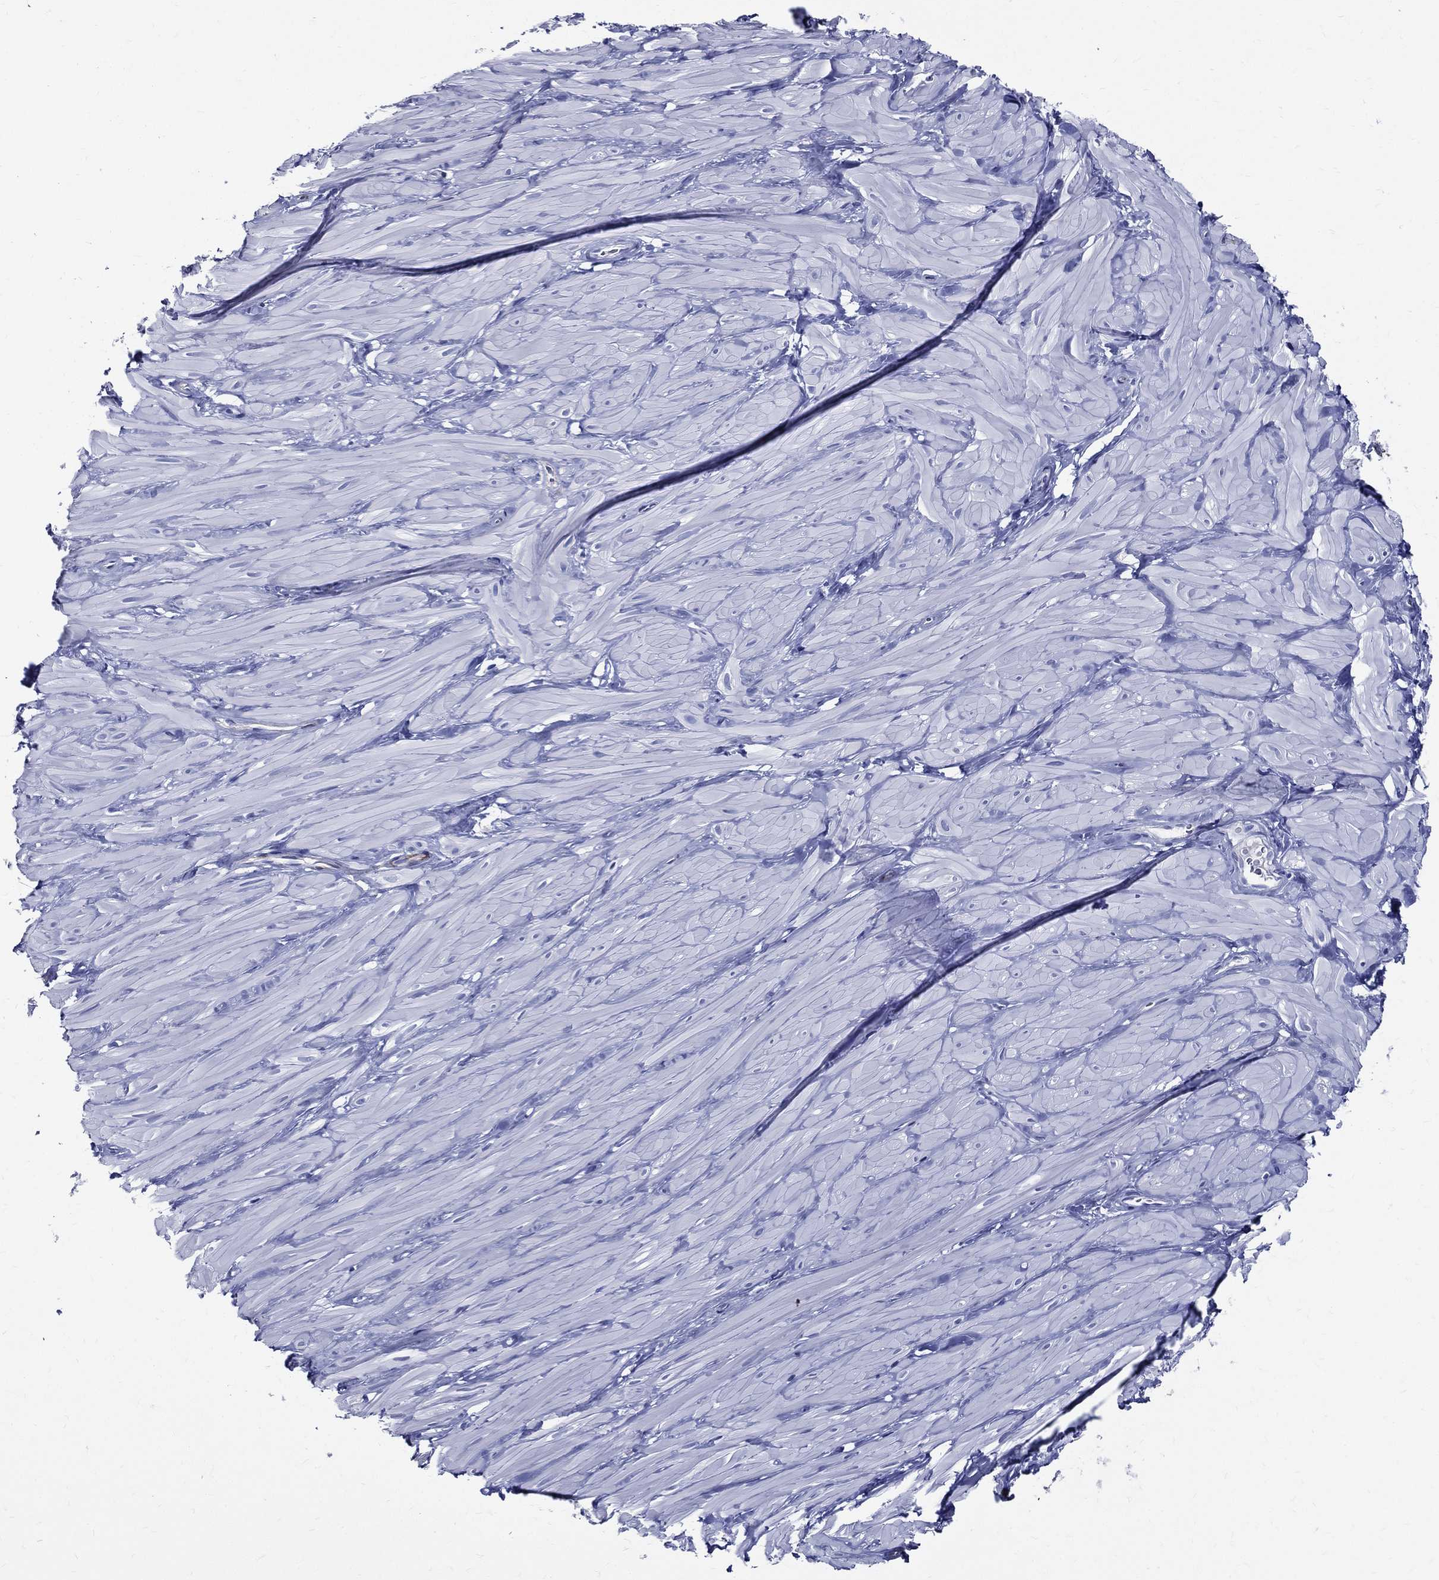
{"staining": {"intensity": "negative", "quantity": "none", "location": "none"}, "tissue": "soft tissue", "cell_type": "Fibroblasts", "image_type": "normal", "snomed": [{"axis": "morphology", "description": "Normal tissue, NOS"}, {"axis": "topography", "description": "Smooth muscle"}, {"axis": "topography", "description": "Peripheral nerve tissue"}], "caption": "The photomicrograph reveals no significant staining in fibroblasts of soft tissue.", "gene": "ACE2", "patient": {"sex": "male", "age": 22}}